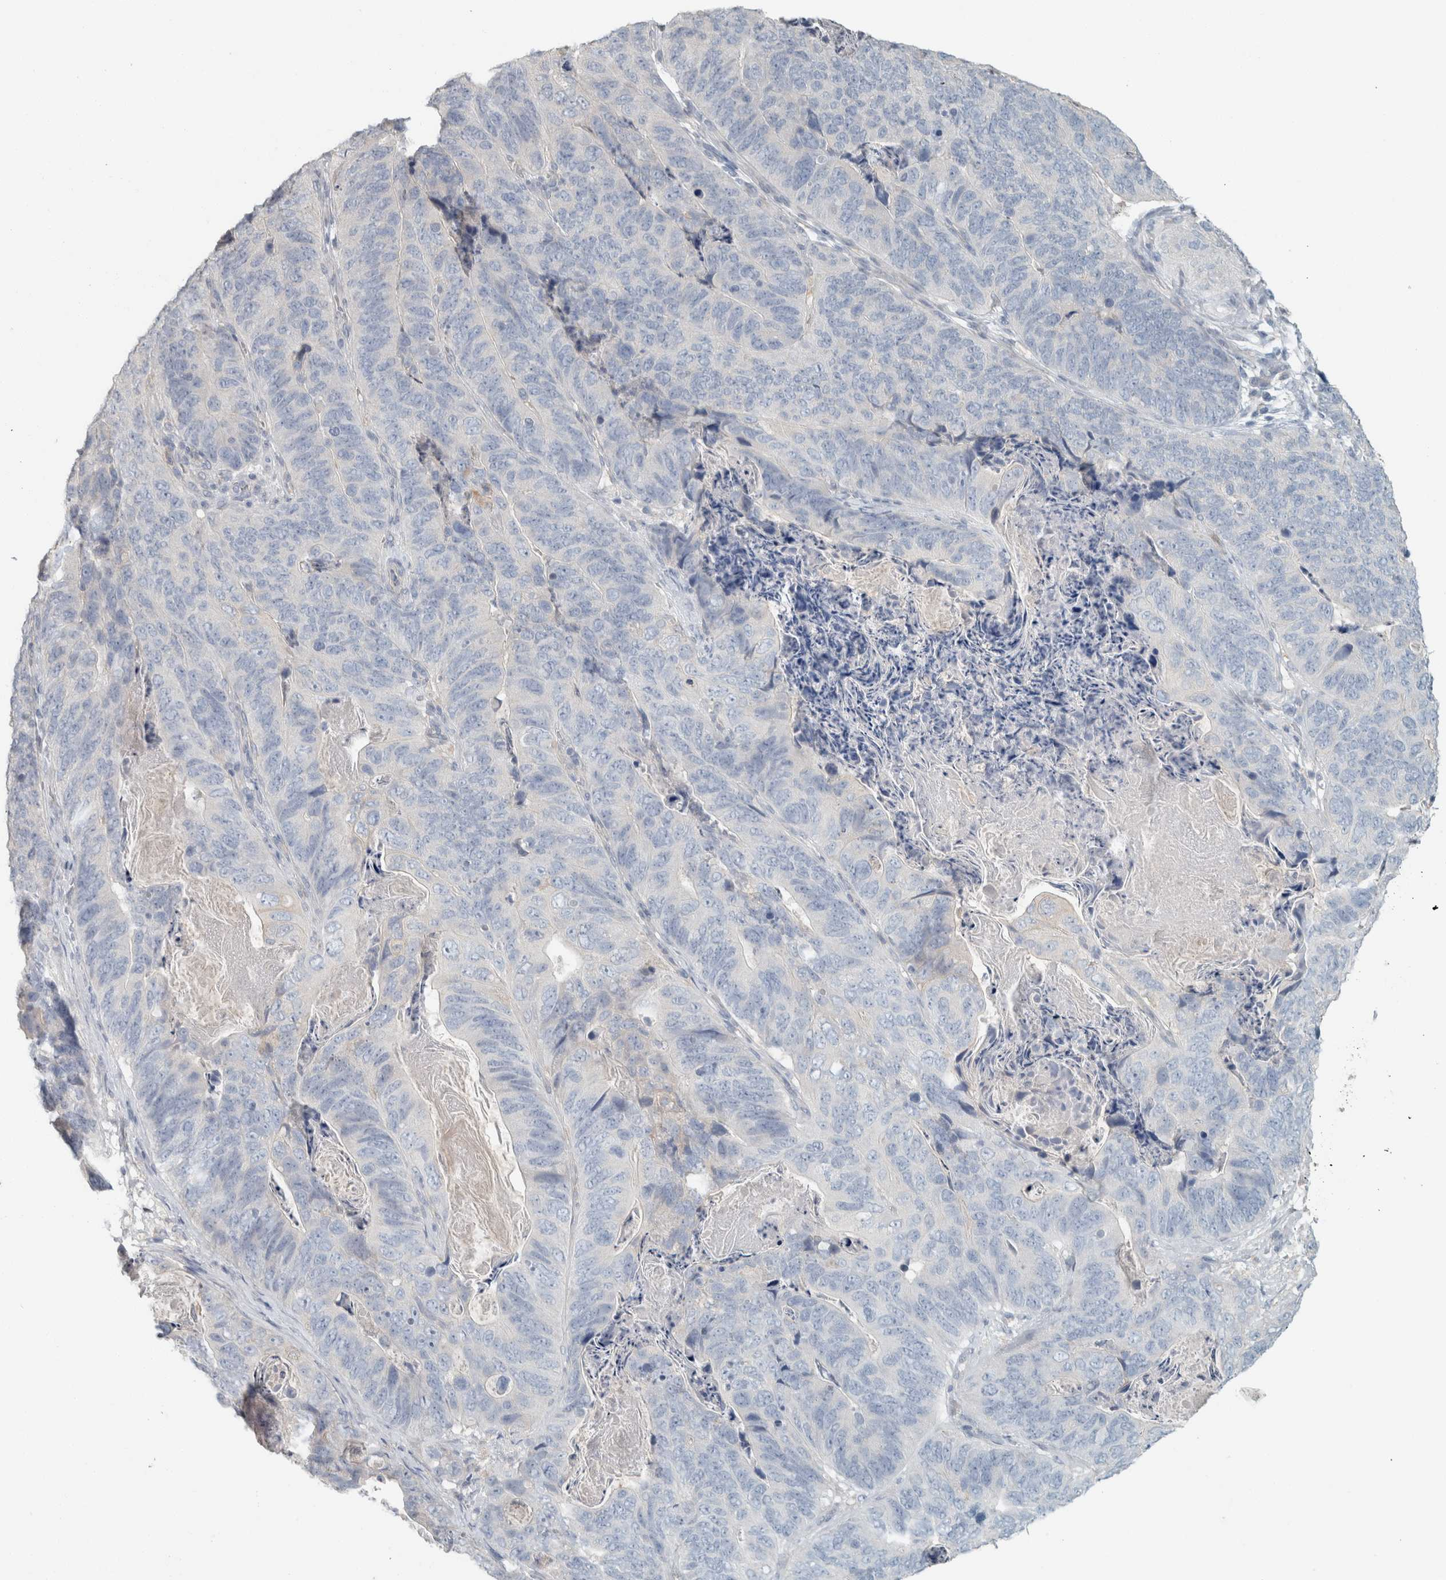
{"staining": {"intensity": "negative", "quantity": "none", "location": "none"}, "tissue": "stomach cancer", "cell_type": "Tumor cells", "image_type": "cancer", "snomed": [{"axis": "morphology", "description": "Normal tissue, NOS"}, {"axis": "morphology", "description": "Adenocarcinoma, NOS"}, {"axis": "topography", "description": "Stomach"}], "caption": "Tumor cells are negative for brown protein staining in stomach cancer. The staining was performed using DAB (3,3'-diaminobenzidine) to visualize the protein expression in brown, while the nuclei were stained in blue with hematoxylin (Magnification: 20x).", "gene": "SCIN", "patient": {"sex": "female", "age": 89}}